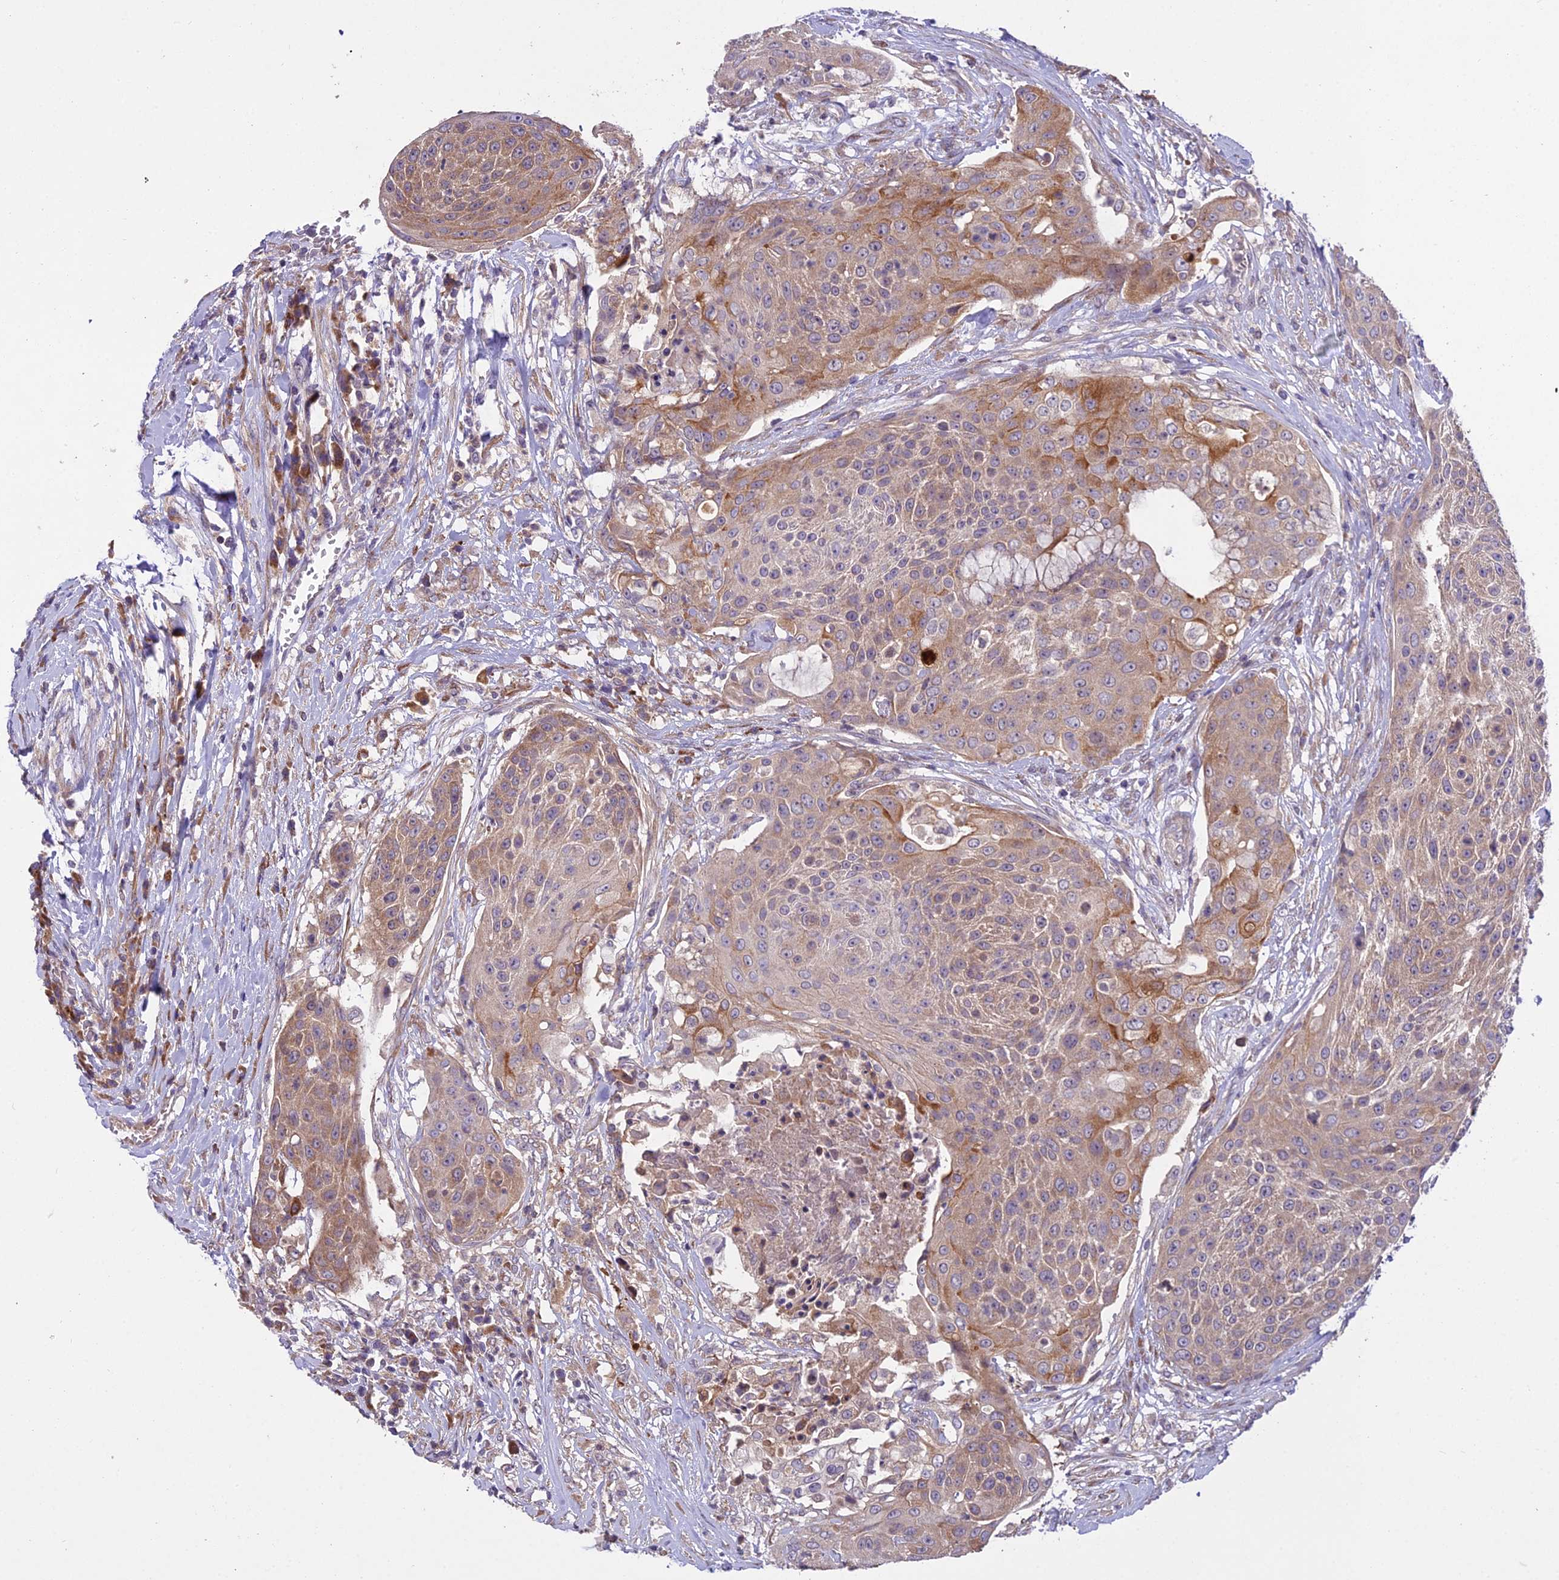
{"staining": {"intensity": "moderate", "quantity": "25%-75%", "location": "cytoplasmic/membranous"}, "tissue": "urothelial cancer", "cell_type": "Tumor cells", "image_type": "cancer", "snomed": [{"axis": "morphology", "description": "Urothelial carcinoma, High grade"}, {"axis": "topography", "description": "Urinary bladder"}], "caption": "A micrograph of human urothelial cancer stained for a protein exhibits moderate cytoplasmic/membranous brown staining in tumor cells.", "gene": "CENPL", "patient": {"sex": "female", "age": 63}}